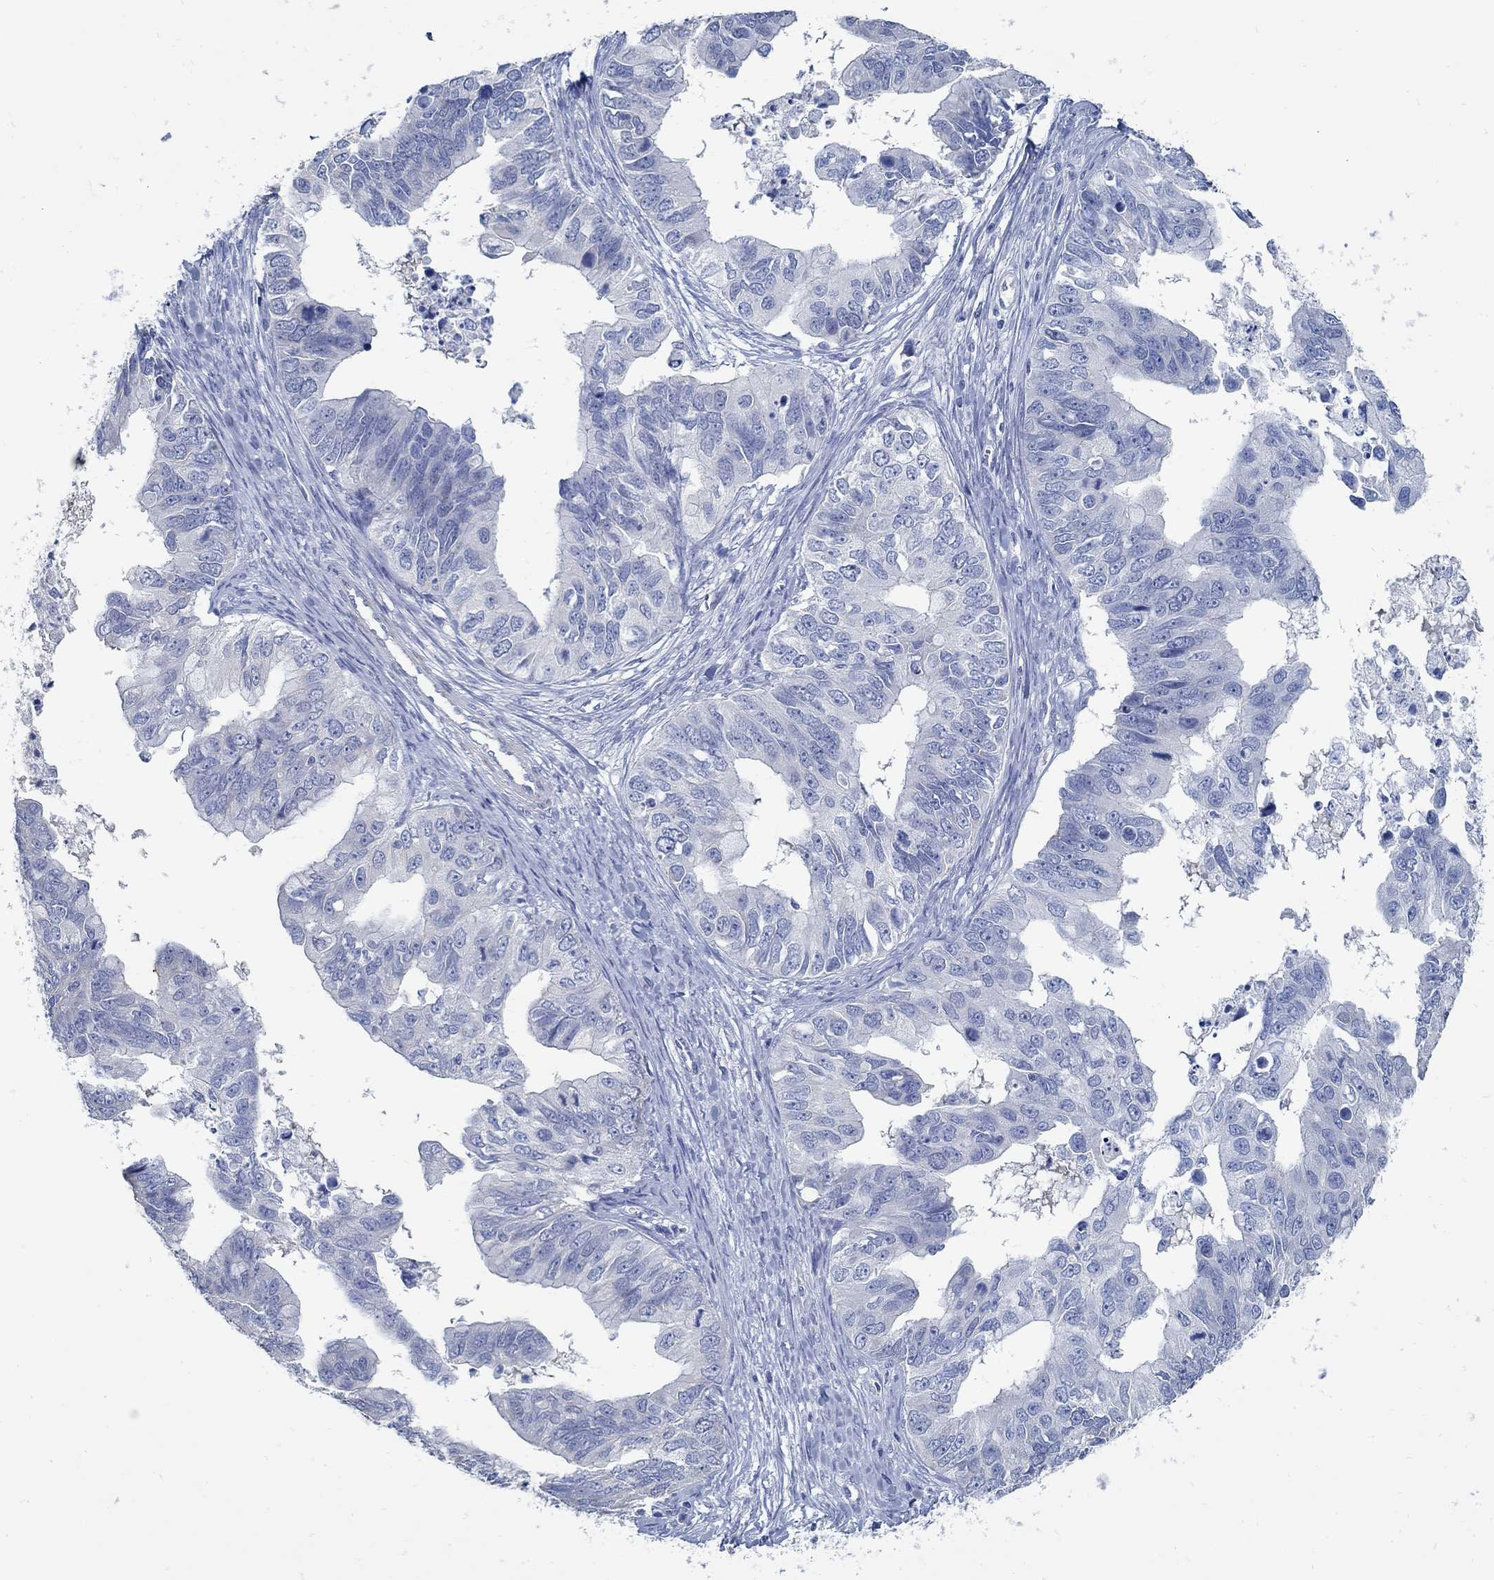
{"staining": {"intensity": "negative", "quantity": "none", "location": "none"}, "tissue": "ovarian cancer", "cell_type": "Tumor cells", "image_type": "cancer", "snomed": [{"axis": "morphology", "description": "Cystadenocarcinoma, mucinous, NOS"}, {"axis": "topography", "description": "Ovary"}], "caption": "Tumor cells are negative for protein expression in human ovarian cancer.", "gene": "C15orf39", "patient": {"sex": "female", "age": 76}}